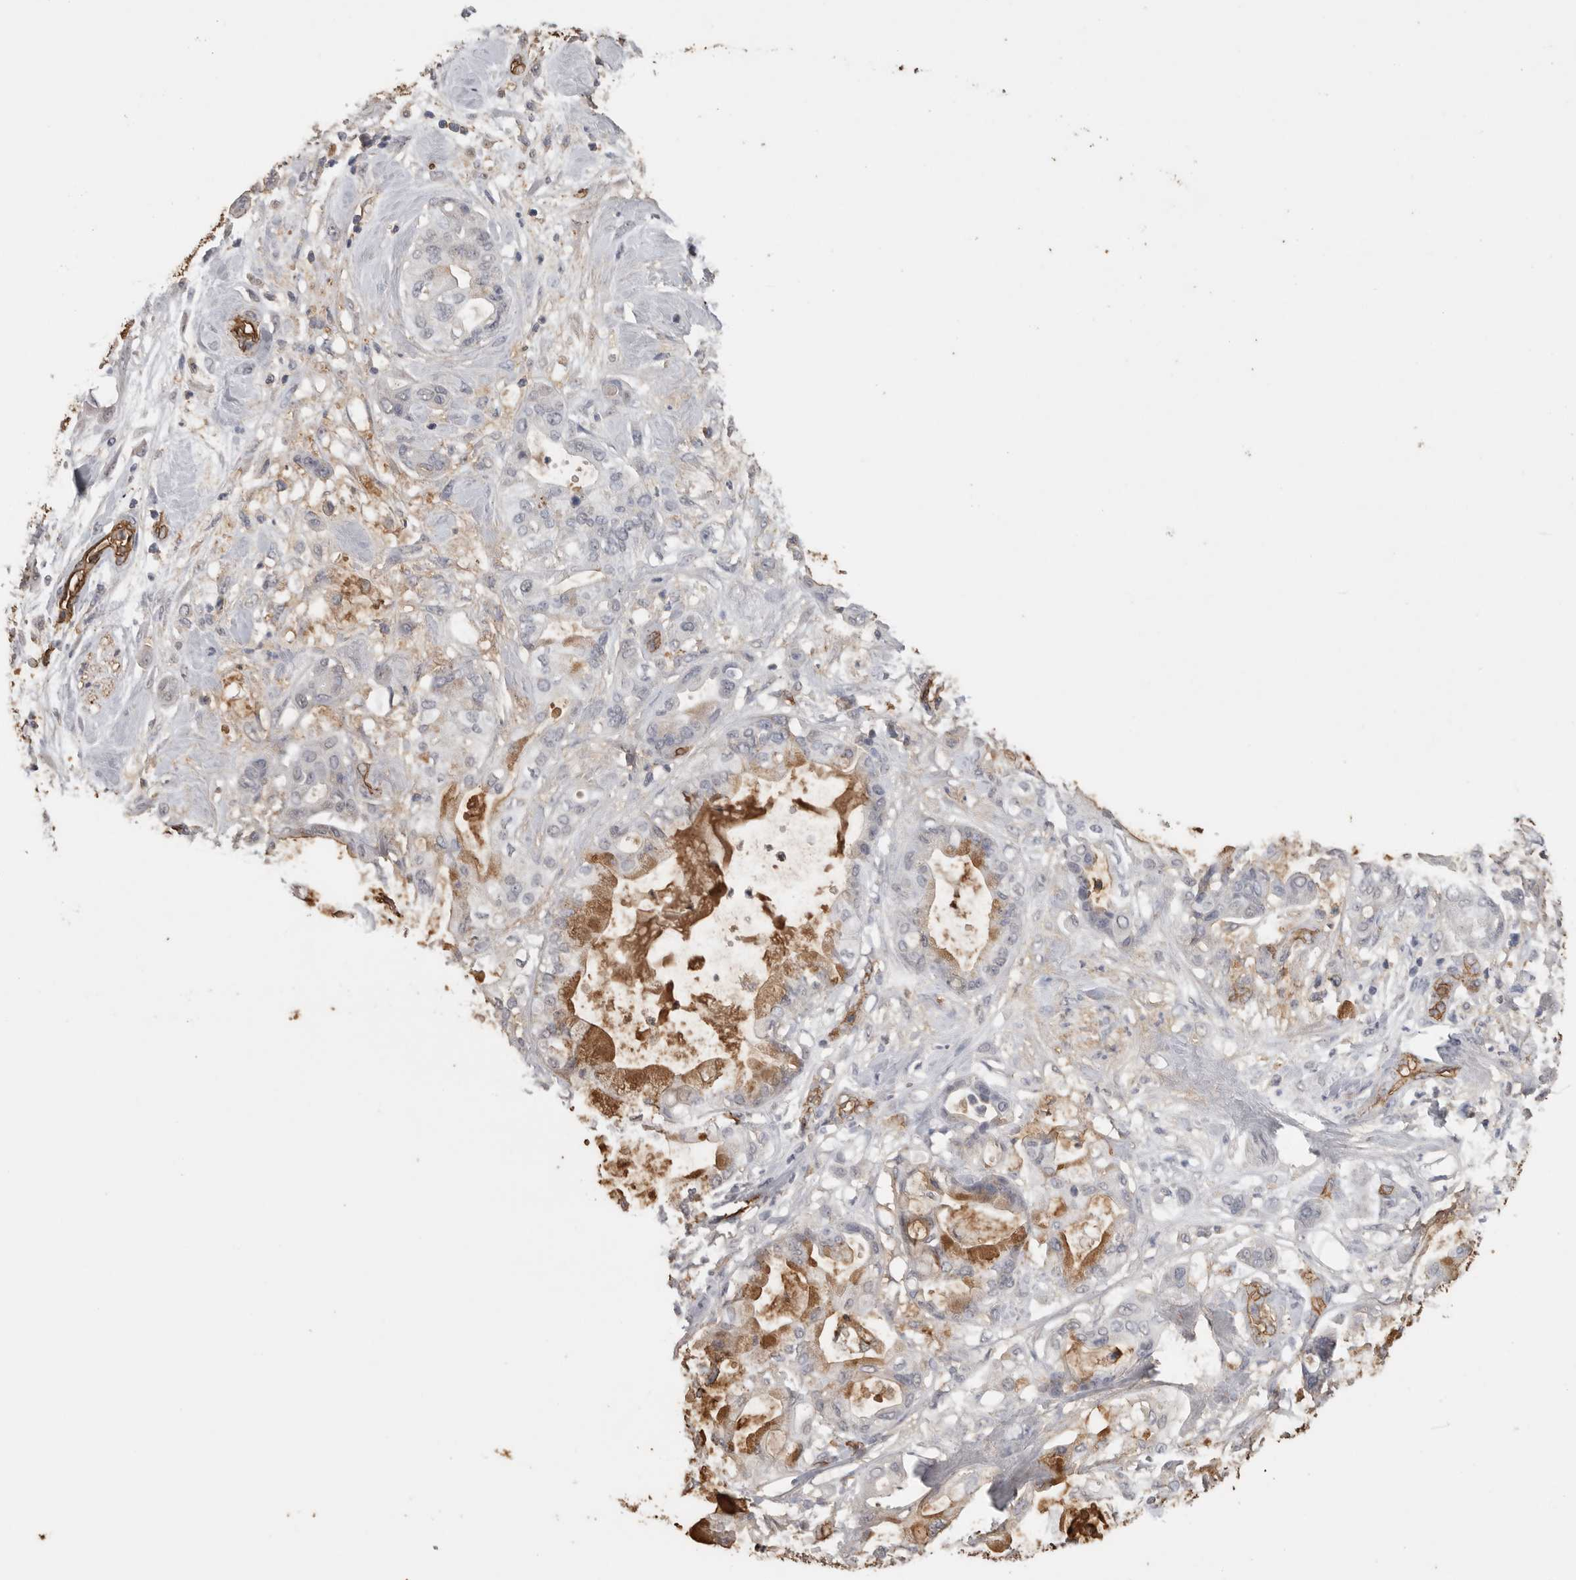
{"staining": {"intensity": "moderate", "quantity": "<25%", "location": "cytoplasmic/membranous"}, "tissue": "pancreatic cancer", "cell_type": "Tumor cells", "image_type": "cancer", "snomed": [{"axis": "morphology", "description": "Adenocarcinoma, NOS"}, {"axis": "morphology", "description": "Adenocarcinoma, metastatic, NOS"}, {"axis": "topography", "description": "Lymph node"}, {"axis": "topography", "description": "Pancreas"}, {"axis": "topography", "description": "Duodenum"}], "caption": "High-power microscopy captured an immunohistochemistry (IHC) micrograph of pancreatic cancer (metastatic adenocarcinoma), revealing moderate cytoplasmic/membranous staining in about <25% of tumor cells.", "gene": "IL27", "patient": {"sex": "female", "age": 64}}